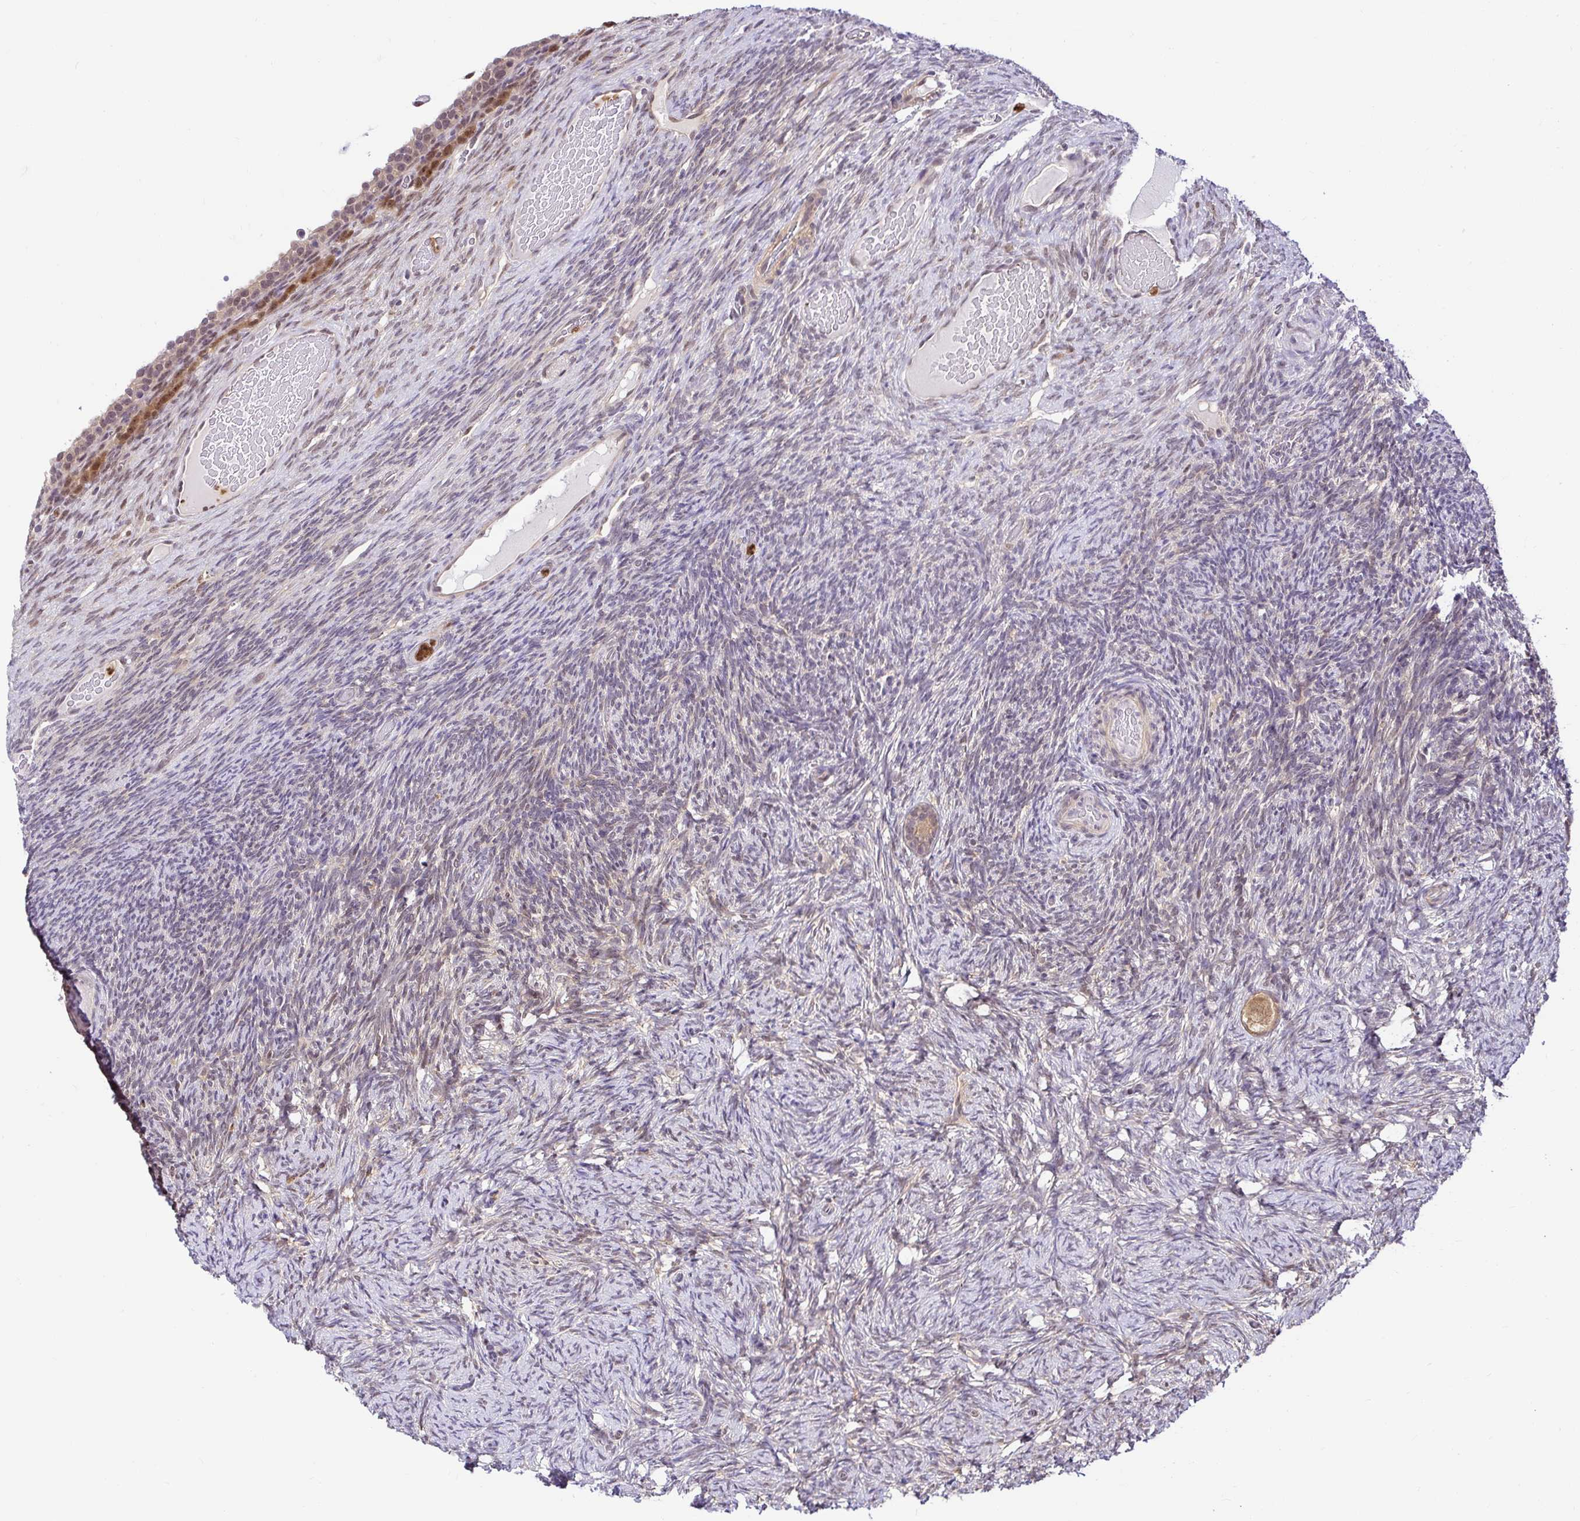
{"staining": {"intensity": "moderate", "quantity": ">75%", "location": "cytoplasmic/membranous"}, "tissue": "ovary", "cell_type": "Follicle cells", "image_type": "normal", "snomed": [{"axis": "morphology", "description": "Normal tissue, NOS"}, {"axis": "topography", "description": "Ovary"}], "caption": "Brown immunohistochemical staining in benign ovary reveals moderate cytoplasmic/membranous expression in approximately >75% of follicle cells.", "gene": "PIN4", "patient": {"sex": "female", "age": 34}}